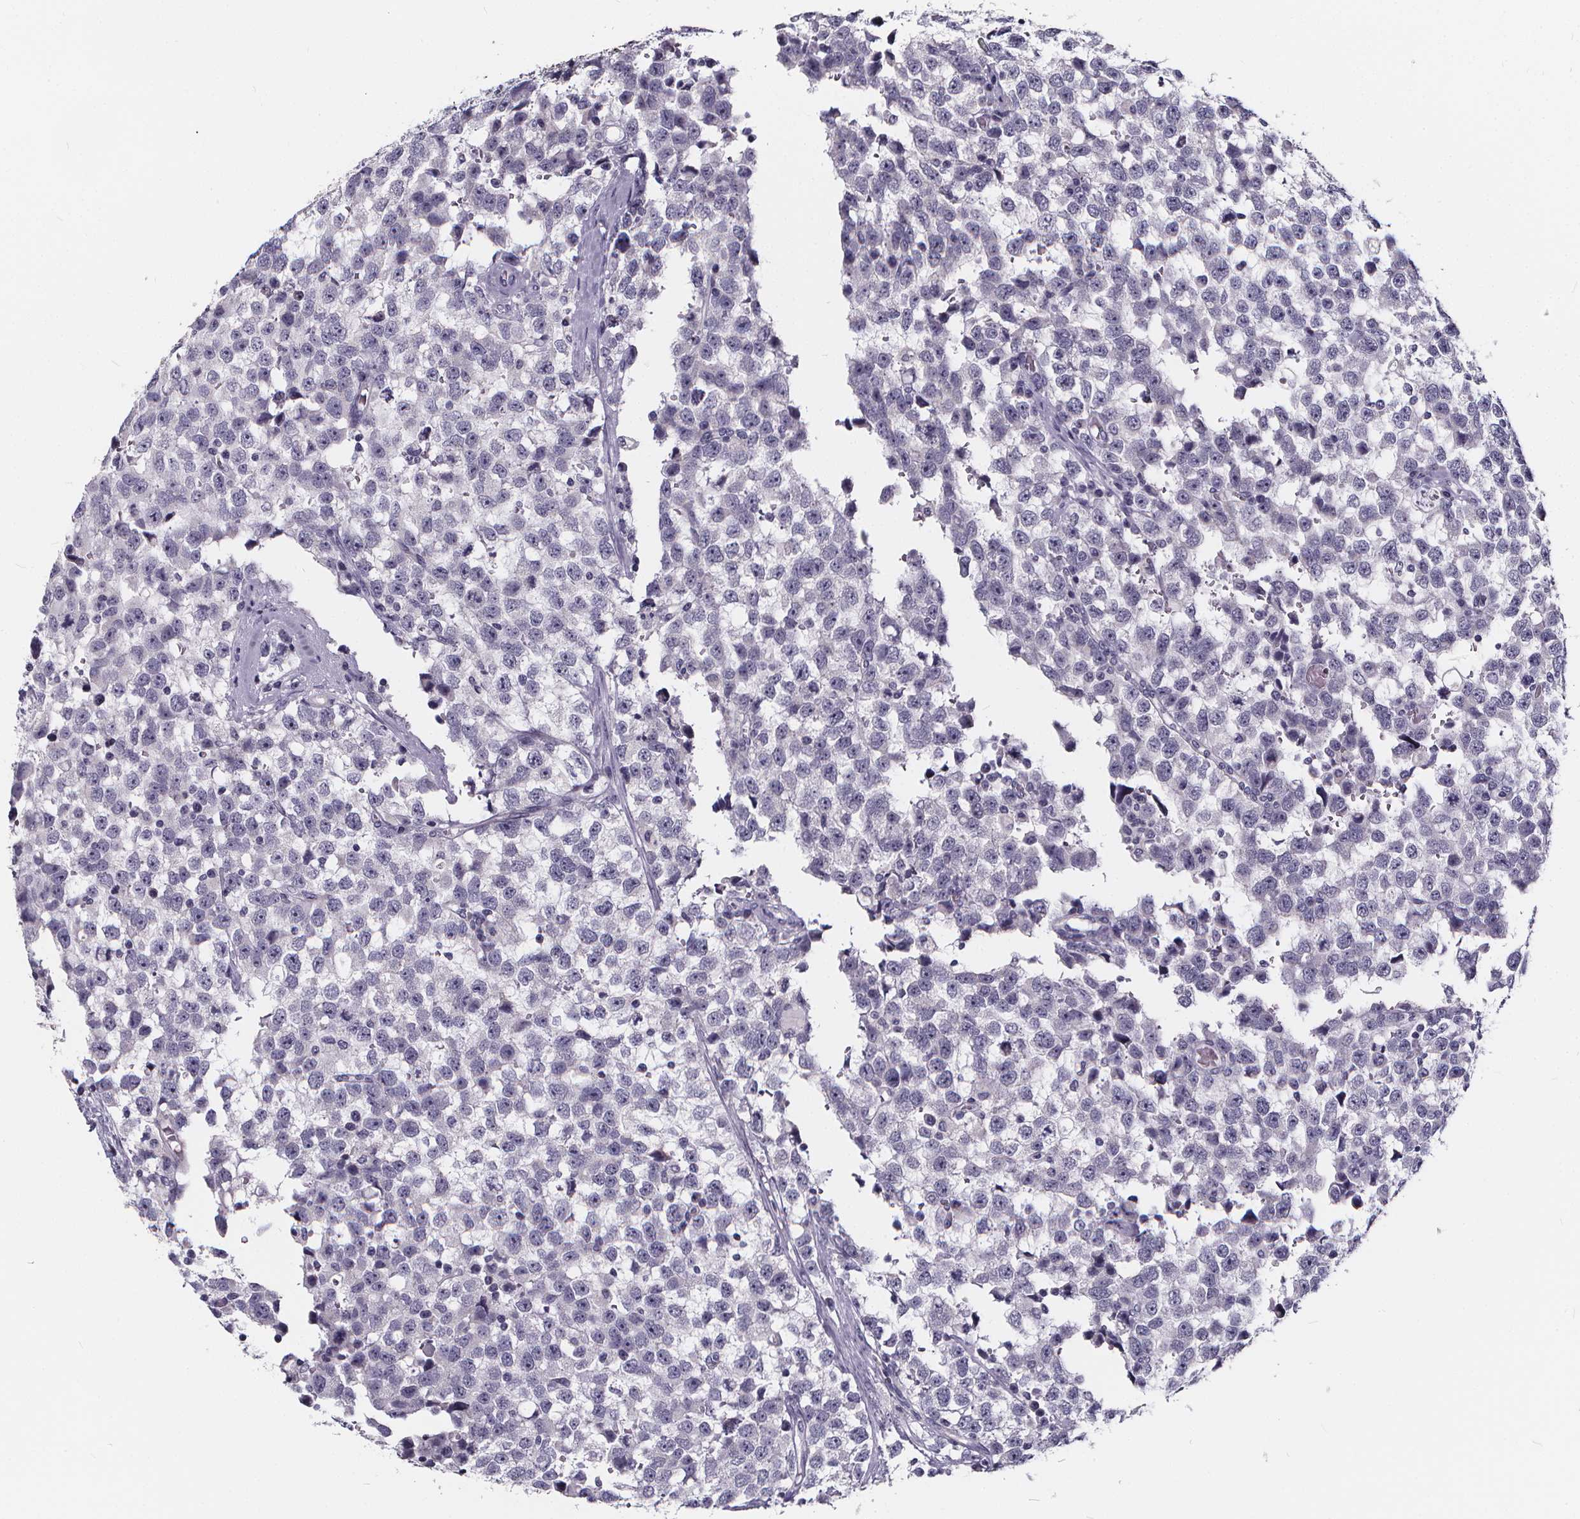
{"staining": {"intensity": "negative", "quantity": "none", "location": "none"}, "tissue": "testis cancer", "cell_type": "Tumor cells", "image_type": "cancer", "snomed": [{"axis": "morphology", "description": "Seminoma, NOS"}, {"axis": "topography", "description": "Testis"}], "caption": "DAB (3,3'-diaminobenzidine) immunohistochemical staining of human seminoma (testis) displays no significant expression in tumor cells. Nuclei are stained in blue.", "gene": "SPEF2", "patient": {"sex": "male", "age": 34}}